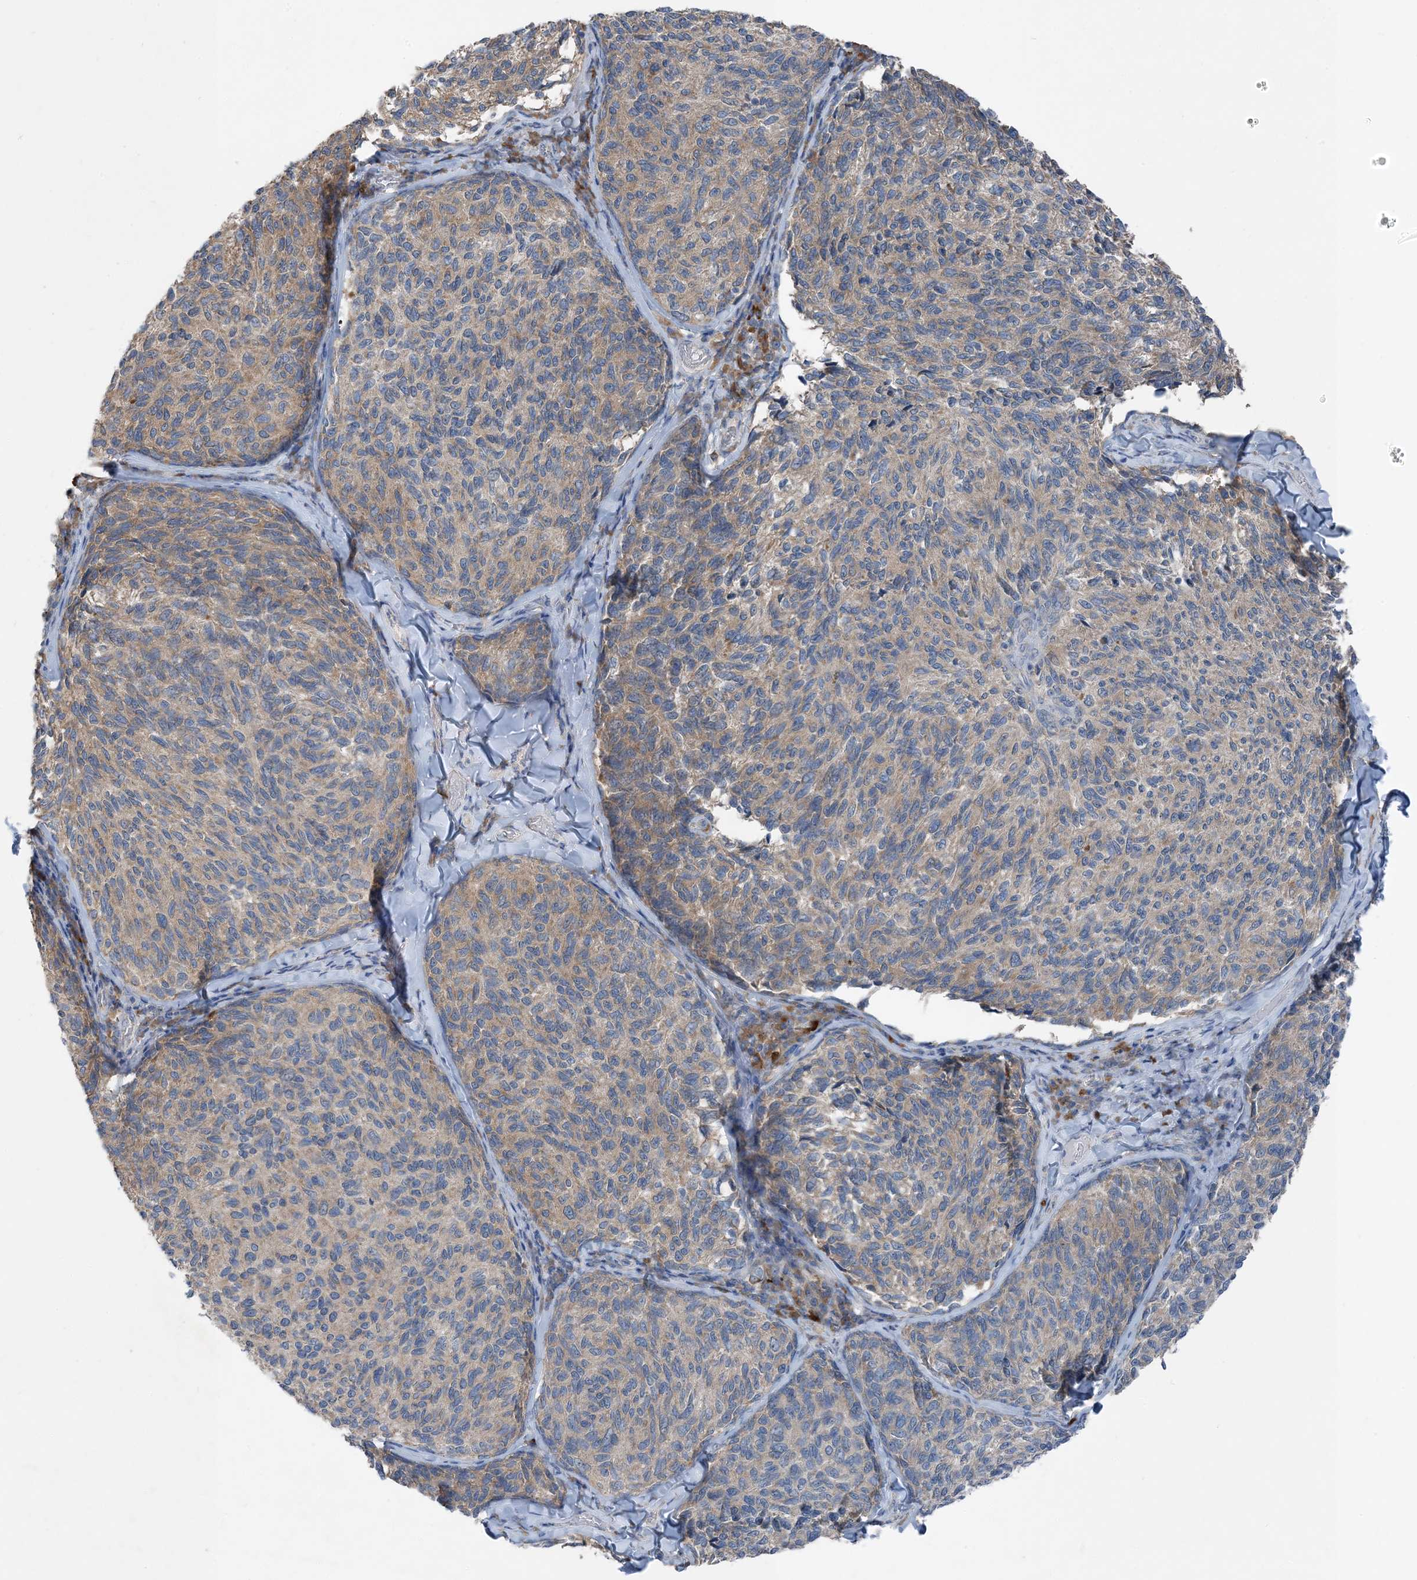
{"staining": {"intensity": "moderate", "quantity": "25%-75%", "location": "cytoplasmic/membranous"}, "tissue": "melanoma", "cell_type": "Tumor cells", "image_type": "cancer", "snomed": [{"axis": "morphology", "description": "Malignant melanoma, NOS"}, {"axis": "topography", "description": "Skin"}], "caption": "Human malignant melanoma stained with a brown dye shows moderate cytoplasmic/membranous positive staining in approximately 25%-75% of tumor cells.", "gene": "DHX30", "patient": {"sex": "female", "age": 73}}